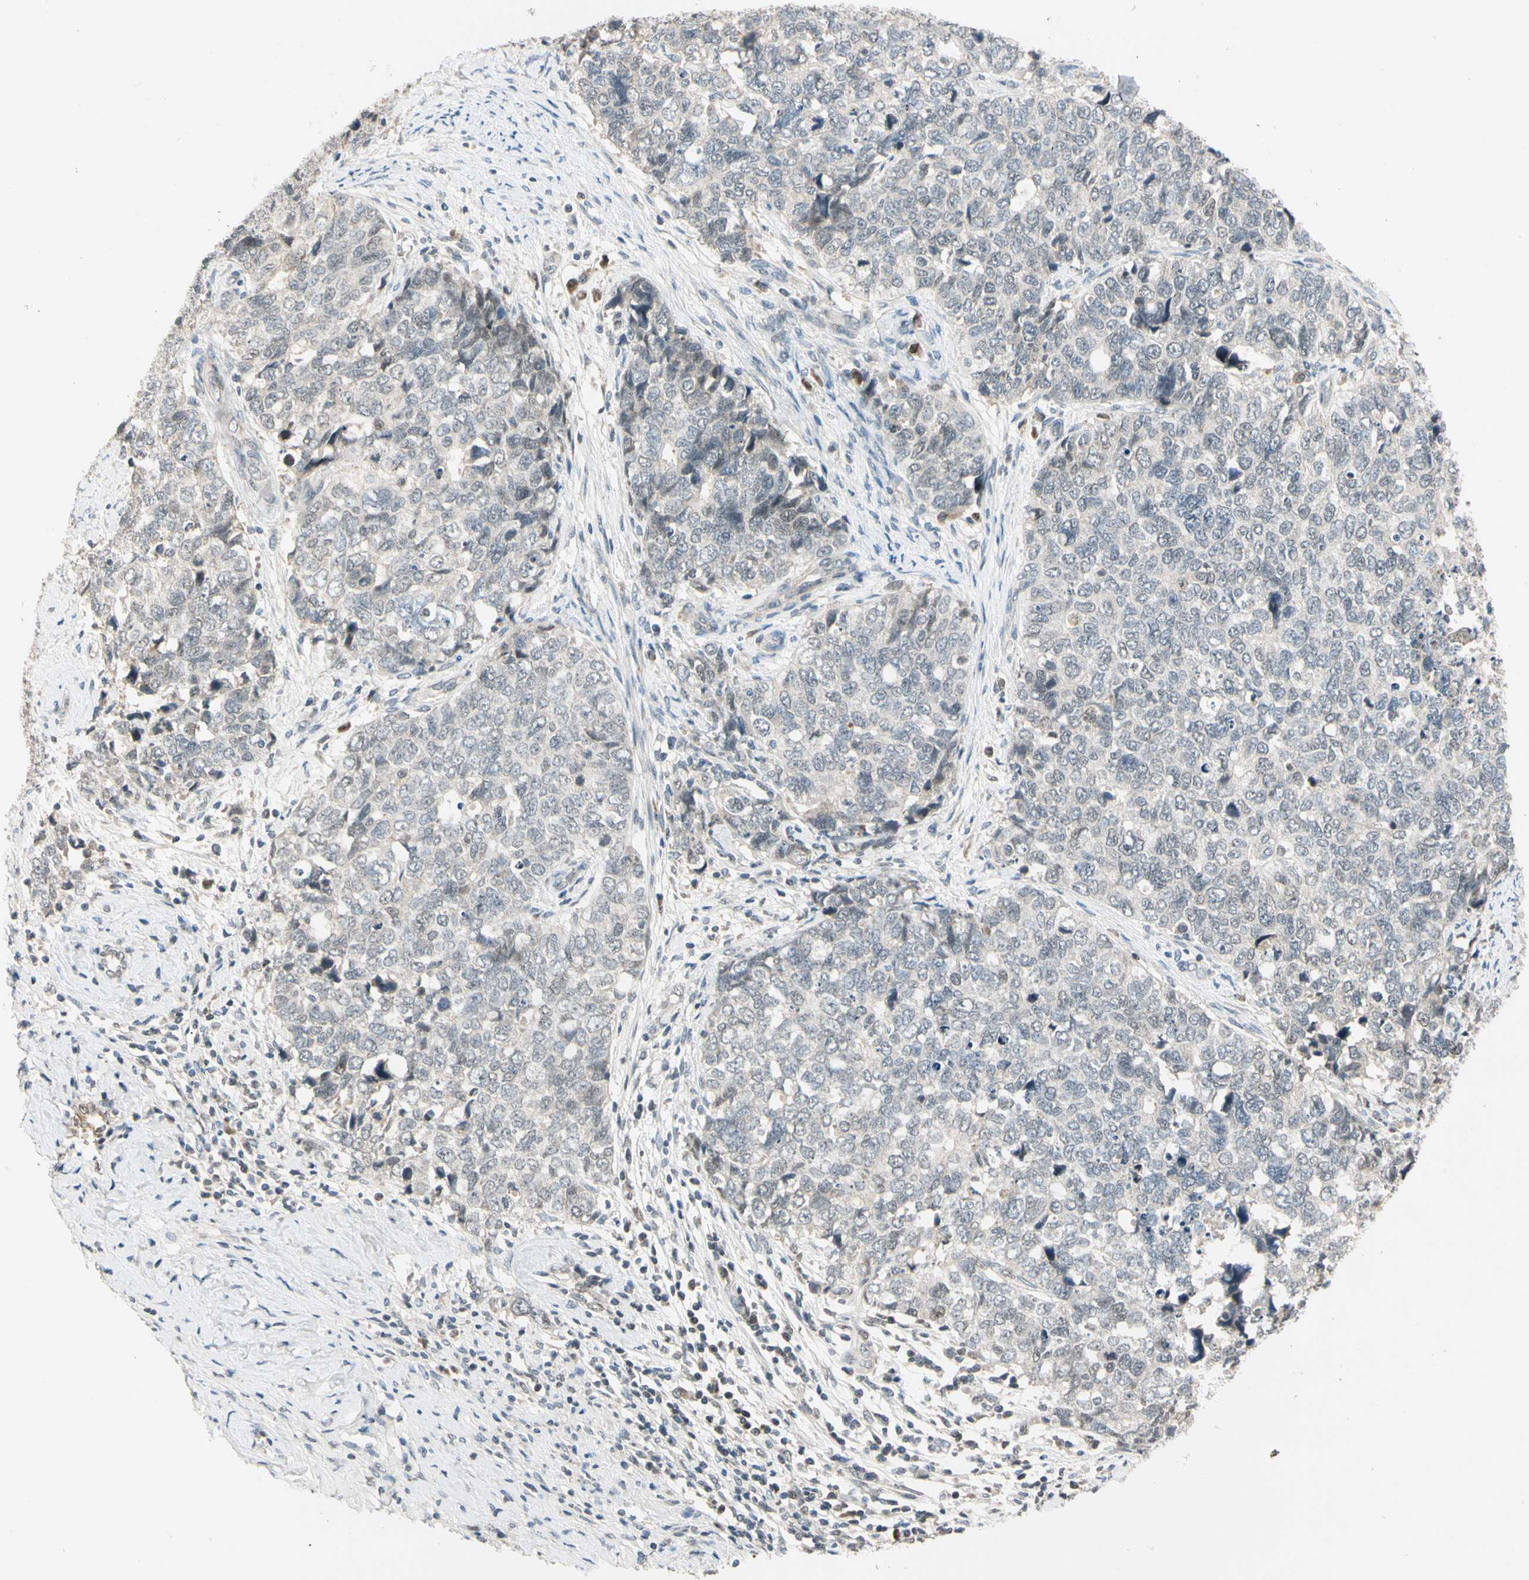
{"staining": {"intensity": "negative", "quantity": "none", "location": "none"}, "tissue": "cervical cancer", "cell_type": "Tumor cells", "image_type": "cancer", "snomed": [{"axis": "morphology", "description": "Squamous cell carcinoma, NOS"}, {"axis": "topography", "description": "Cervix"}], "caption": "Cervical cancer stained for a protein using immunohistochemistry (IHC) displays no expression tumor cells.", "gene": "RIOX2", "patient": {"sex": "female", "age": 63}}